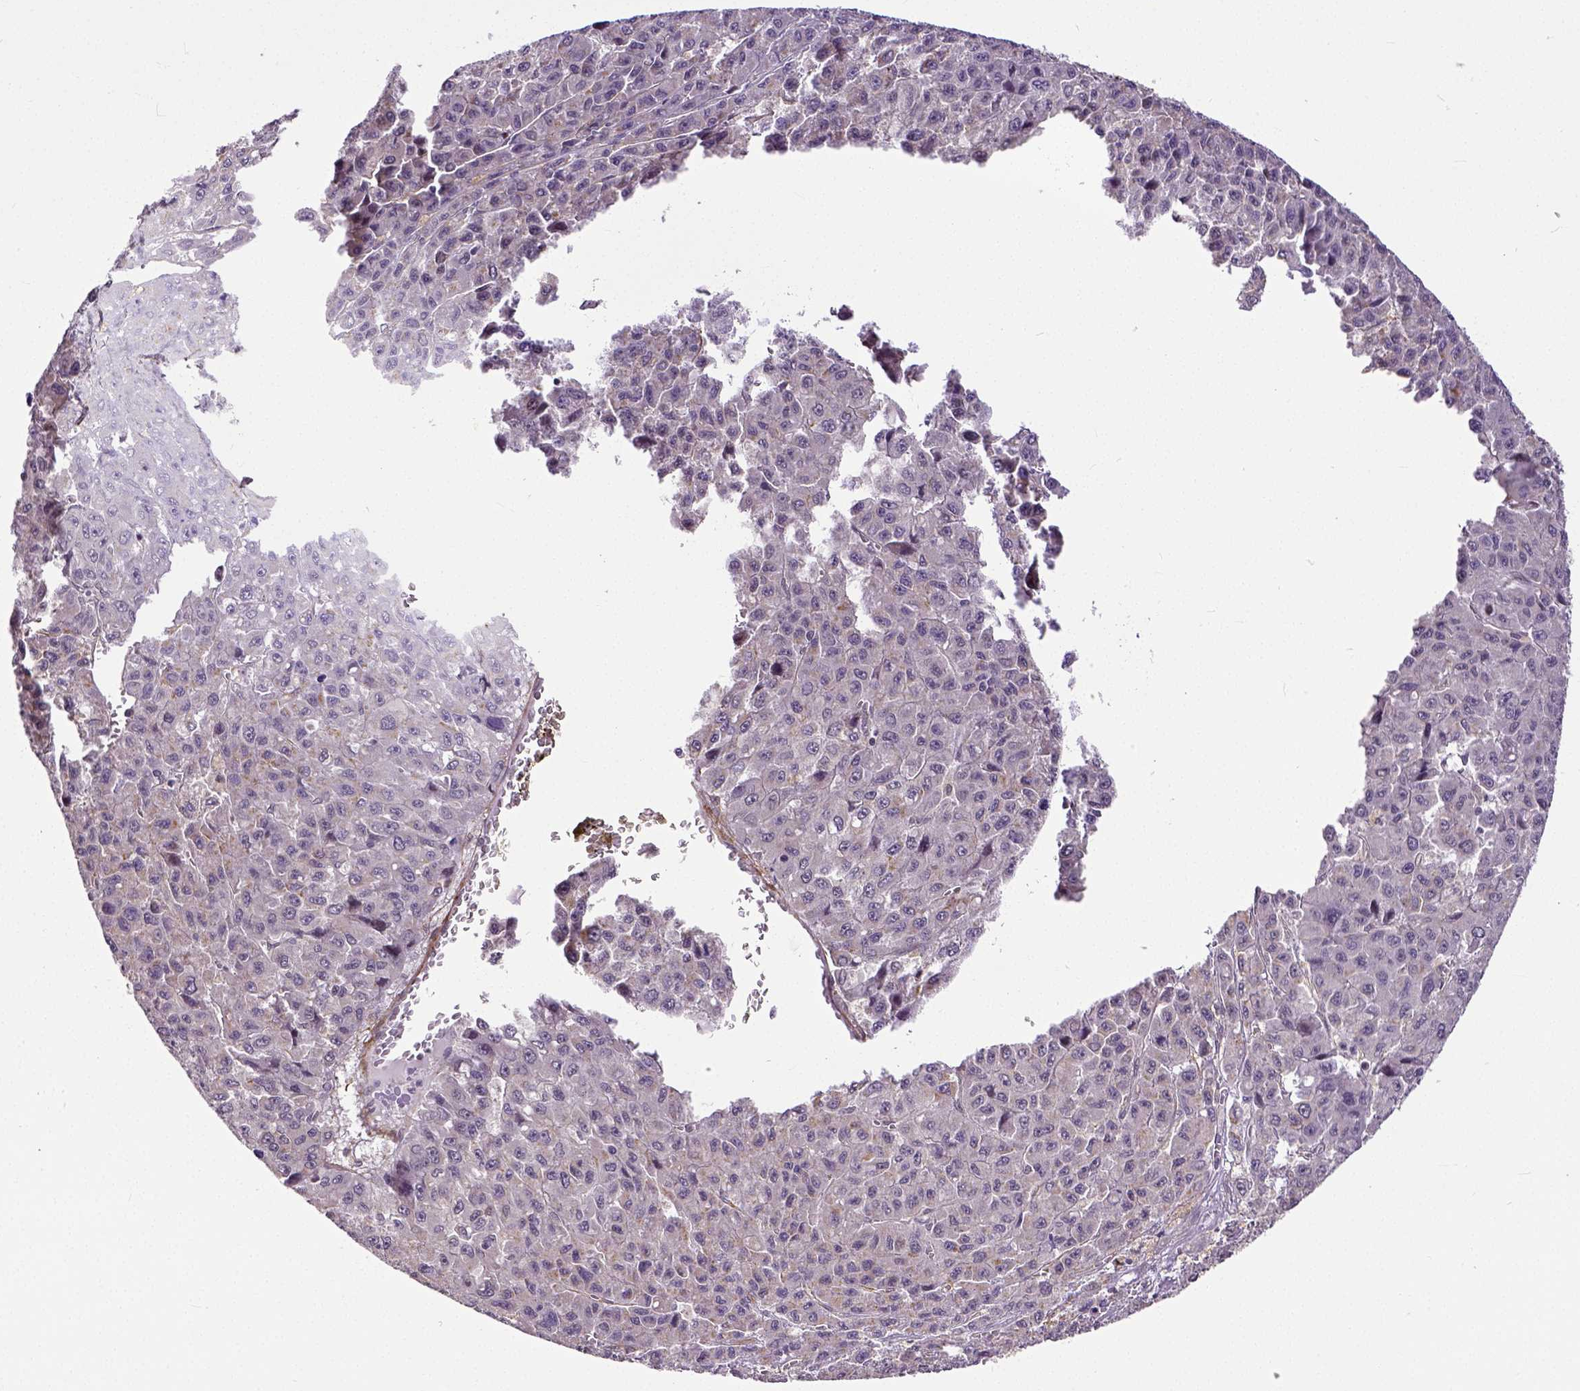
{"staining": {"intensity": "weak", "quantity": ">75%", "location": "cytoplasmic/membranous"}, "tissue": "liver cancer", "cell_type": "Tumor cells", "image_type": "cancer", "snomed": [{"axis": "morphology", "description": "Carcinoma, Hepatocellular, NOS"}, {"axis": "topography", "description": "Liver"}], "caption": "Liver cancer stained for a protein (brown) exhibits weak cytoplasmic/membranous positive staining in approximately >75% of tumor cells.", "gene": "DICER1", "patient": {"sex": "male", "age": 70}}